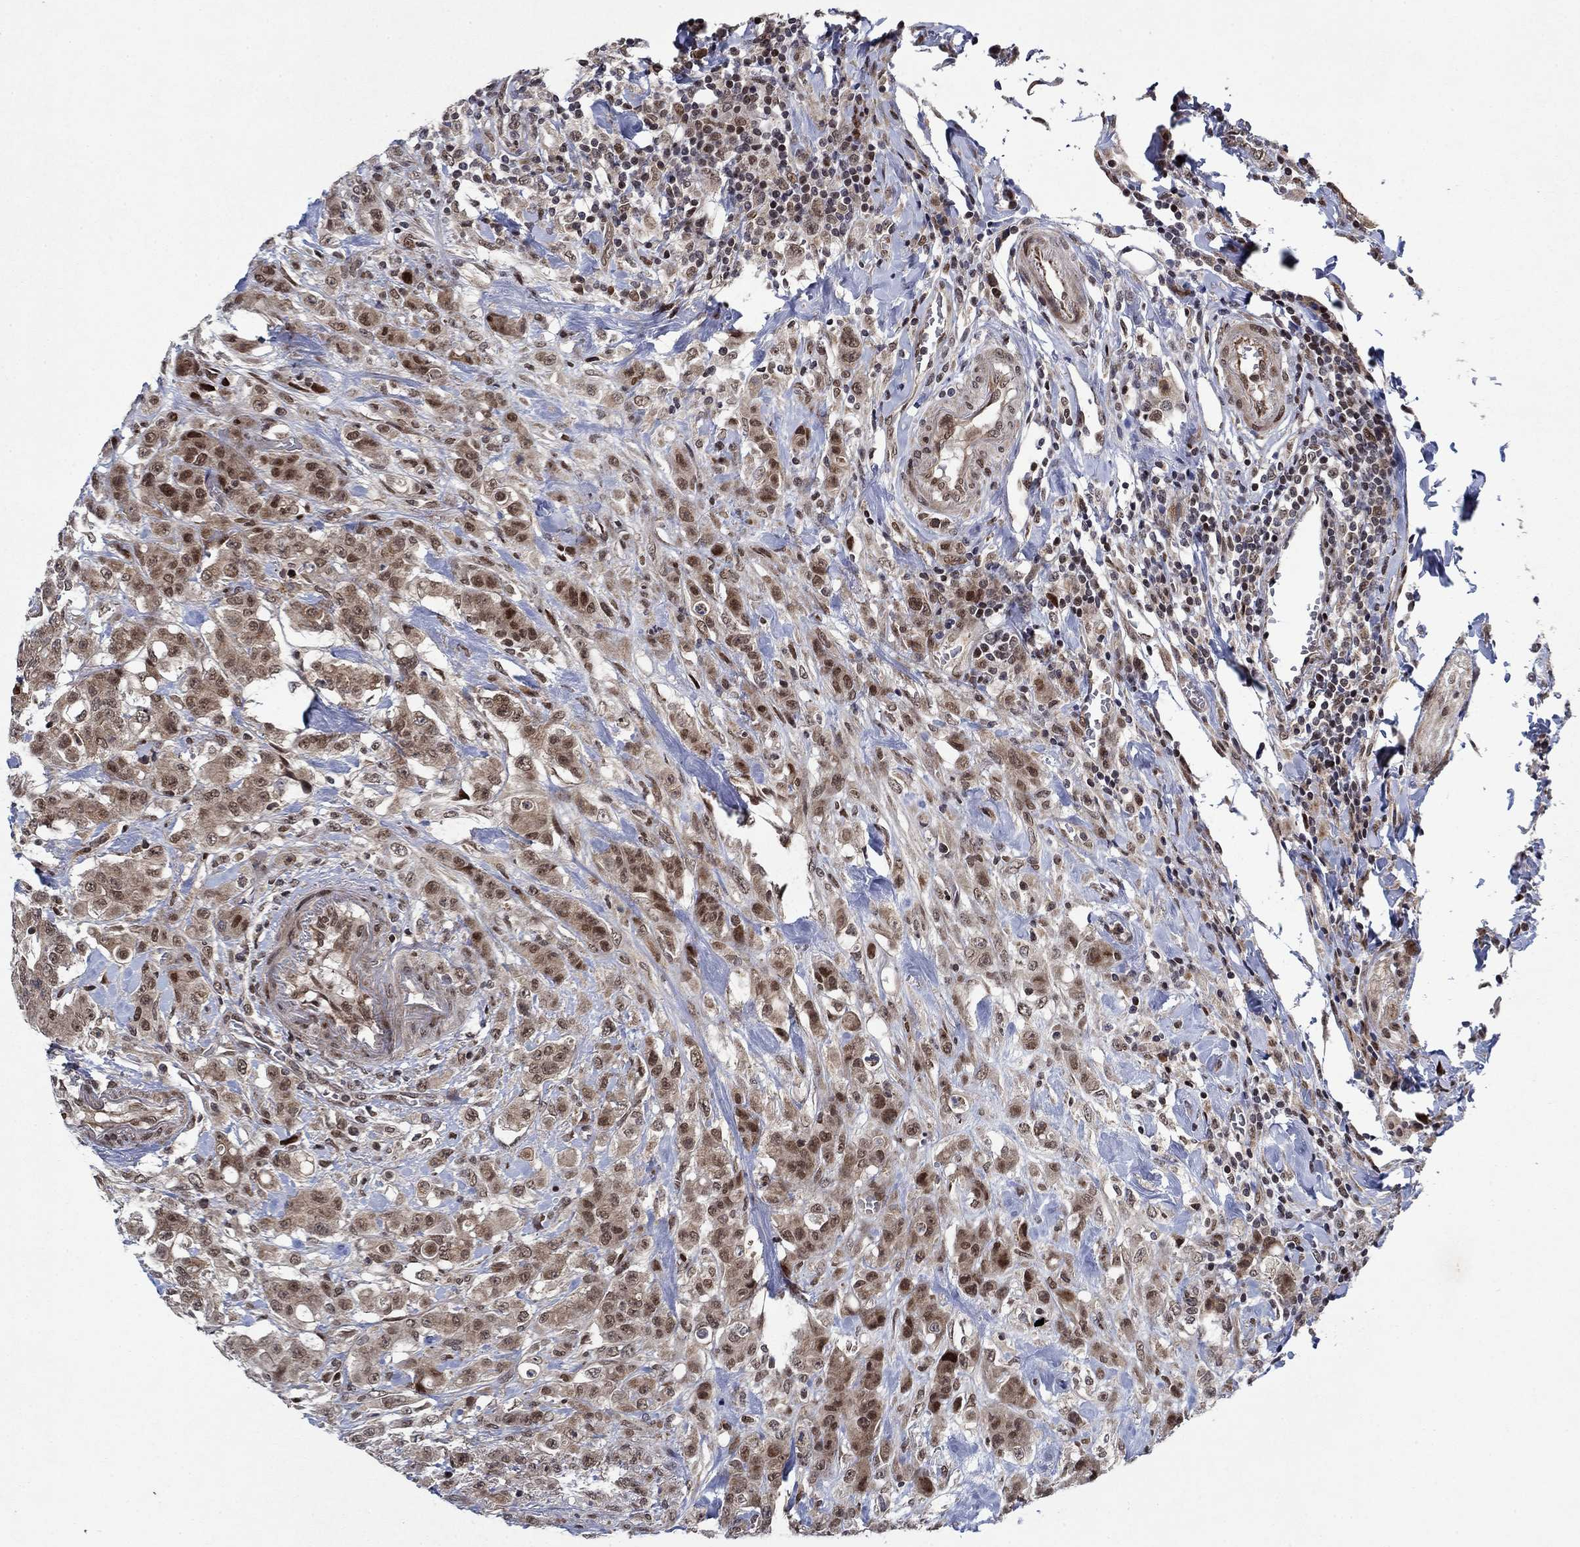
{"staining": {"intensity": "strong", "quantity": "<25%", "location": "nuclear"}, "tissue": "colorectal cancer", "cell_type": "Tumor cells", "image_type": "cancer", "snomed": [{"axis": "morphology", "description": "Adenocarcinoma, NOS"}, {"axis": "topography", "description": "Colon"}], "caption": "The image exhibits a brown stain indicating the presence of a protein in the nuclear of tumor cells in colorectal adenocarcinoma.", "gene": "PRICKLE4", "patient": {"sex": "female", "age": 69}}